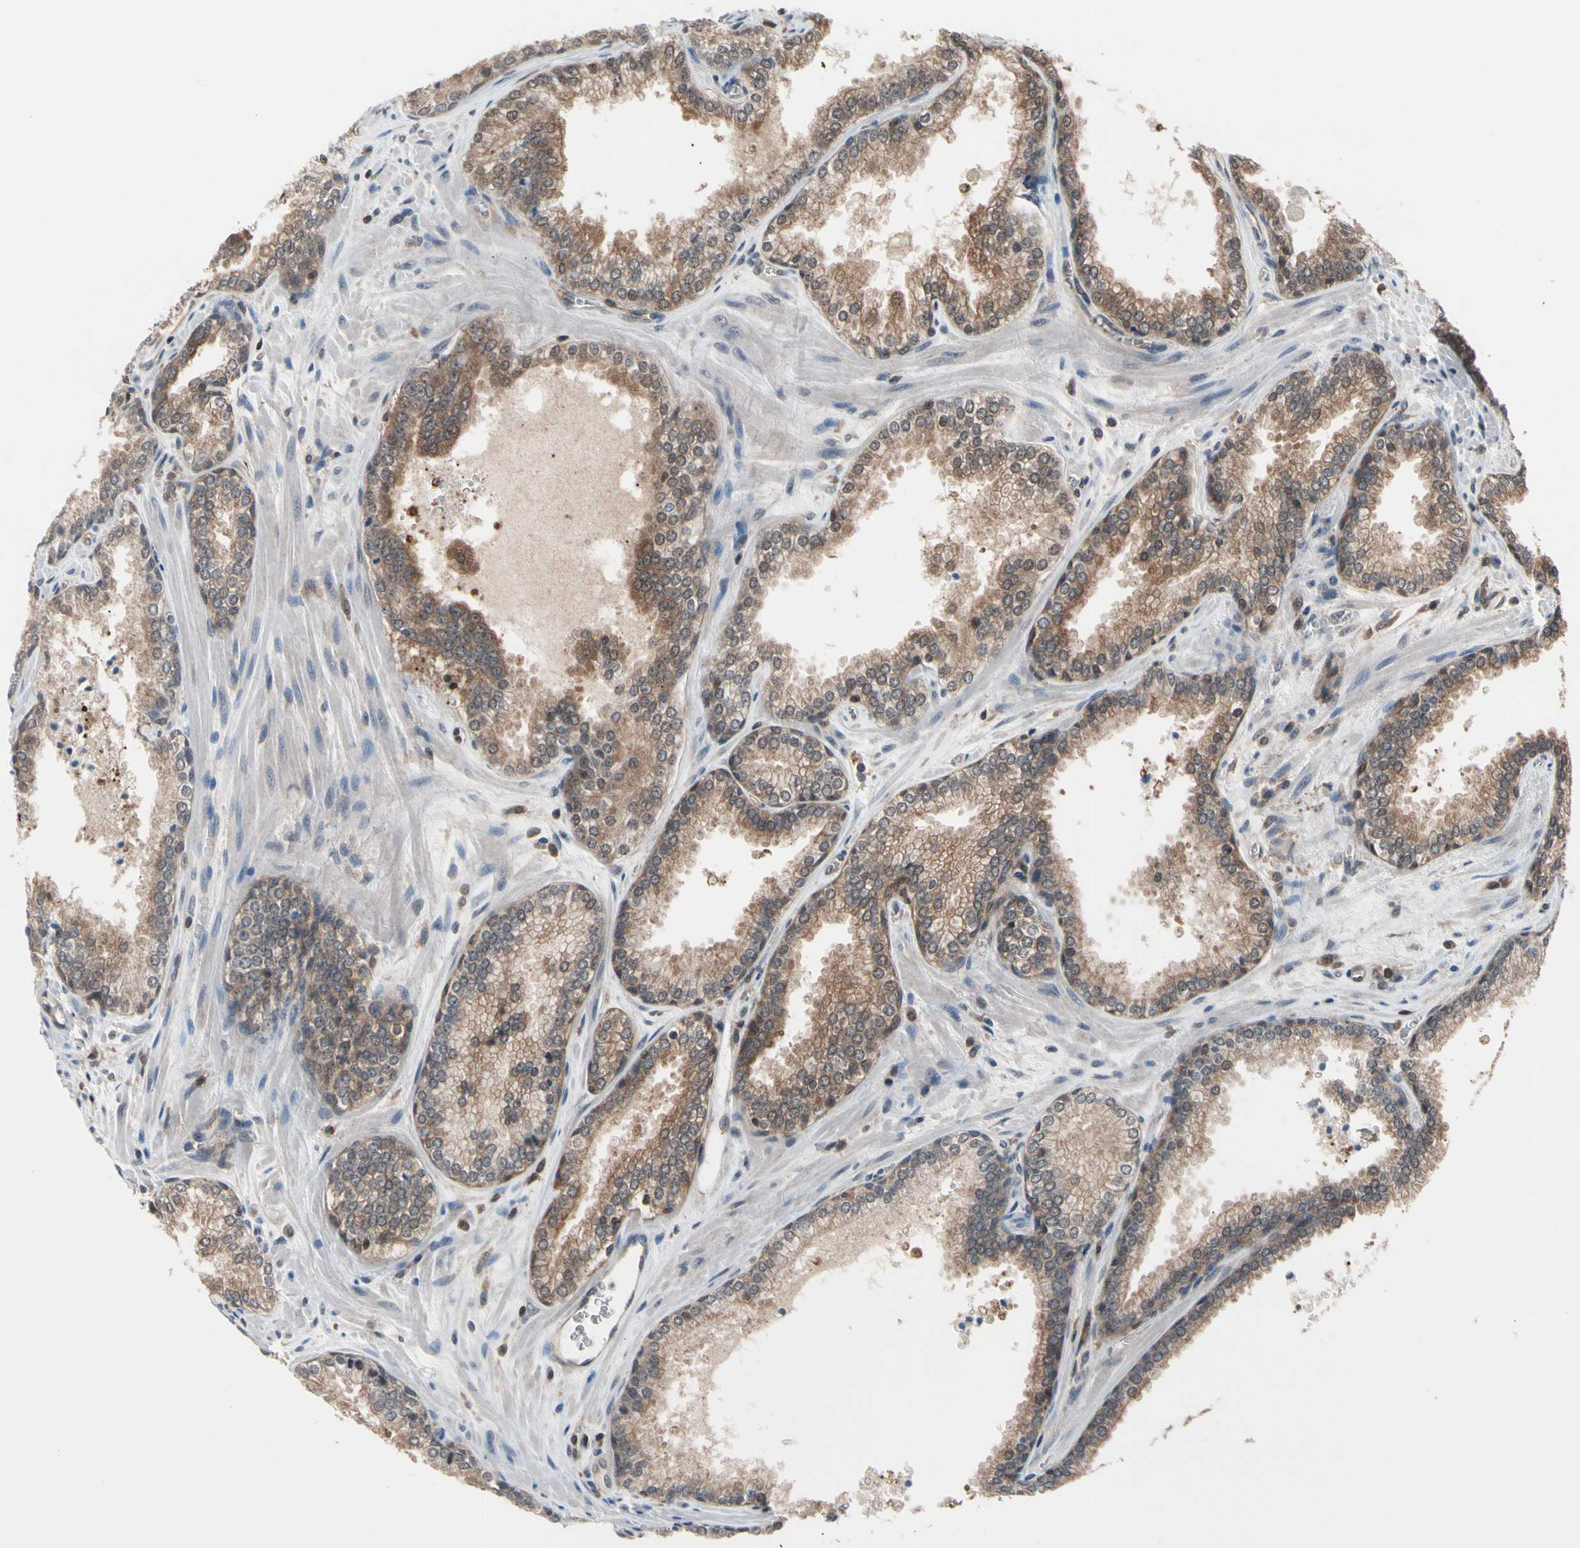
{"staining": {"intensity": "moderate", "quantity": ">75%", "location": "cytoplasmic/membranous"}, "tissue": "prostate cancer", "cell_type": "Tumor cells", "image_type": "cancer", "snomed": [{"axis": "morphology", "description": "Adenocarcinoma, Low grade"}, {"axis": "topography", "description": "Prostate"}], "caption": "Immunohistochemical staining of low-grade adenocarcinoma (prostate) displays moderate cytoplasmic/membranous protein staining in about >75% of tumor cells.", "gene": "PSMA2", "patient": {"sex": "male", "age": 60}}